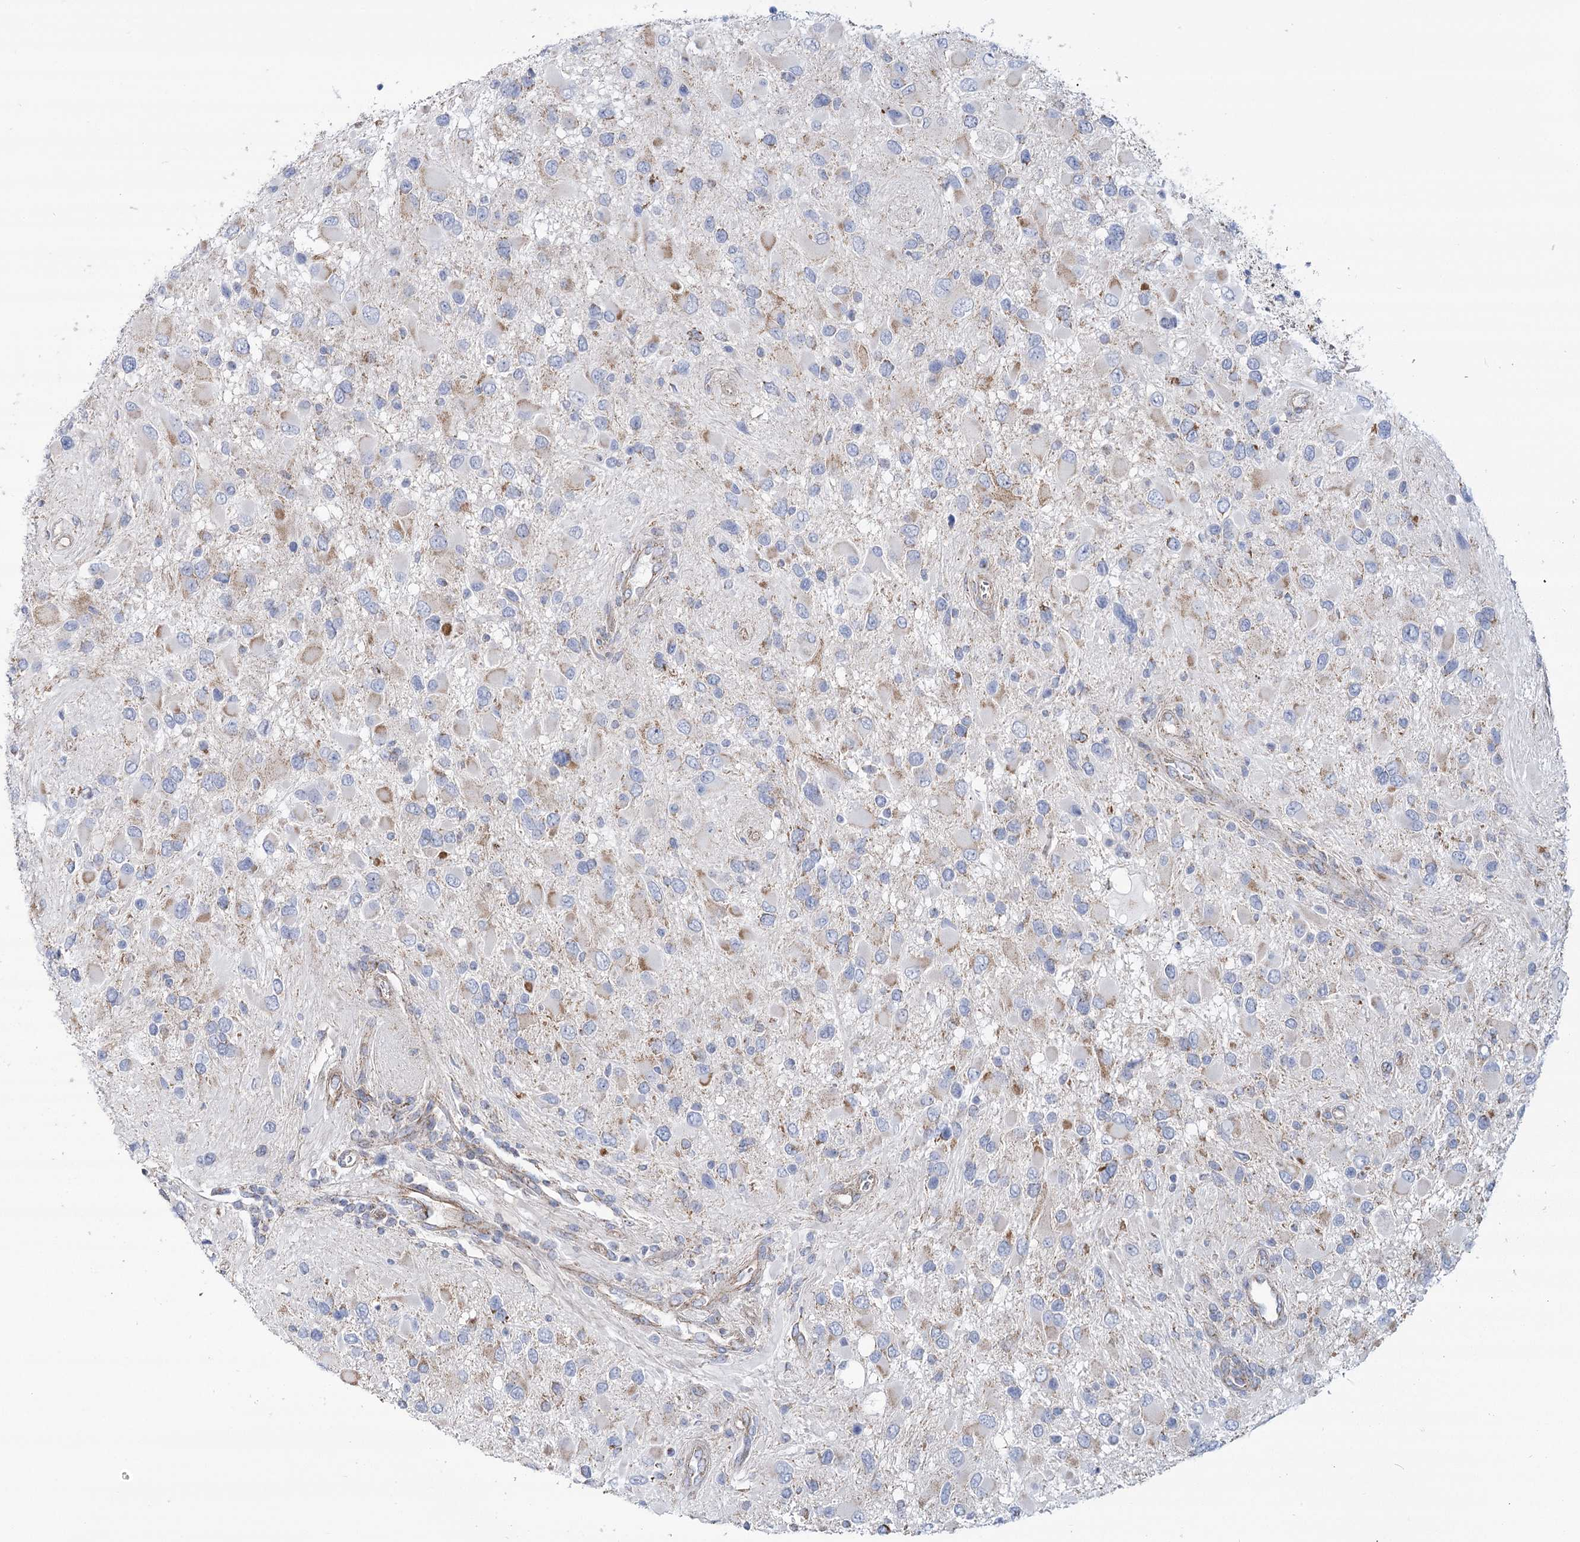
{"staining": {"intensity": "negative", "quantity": "none", "location": "none"}, "tissue": "glioma", "cell_type": "Tumor cells", "image_type": "cancer", "snomed": [{"axis": "morphology", "description": "Glioma, malignant, High grade"}, {"axis": "topography", "description": "Brain"}], "caption": "Glioma stained for a protein using IHC exhibits no expression tumor cells.", "gene": "SNX7", "patient": {"sex": "male", "age": 53}}